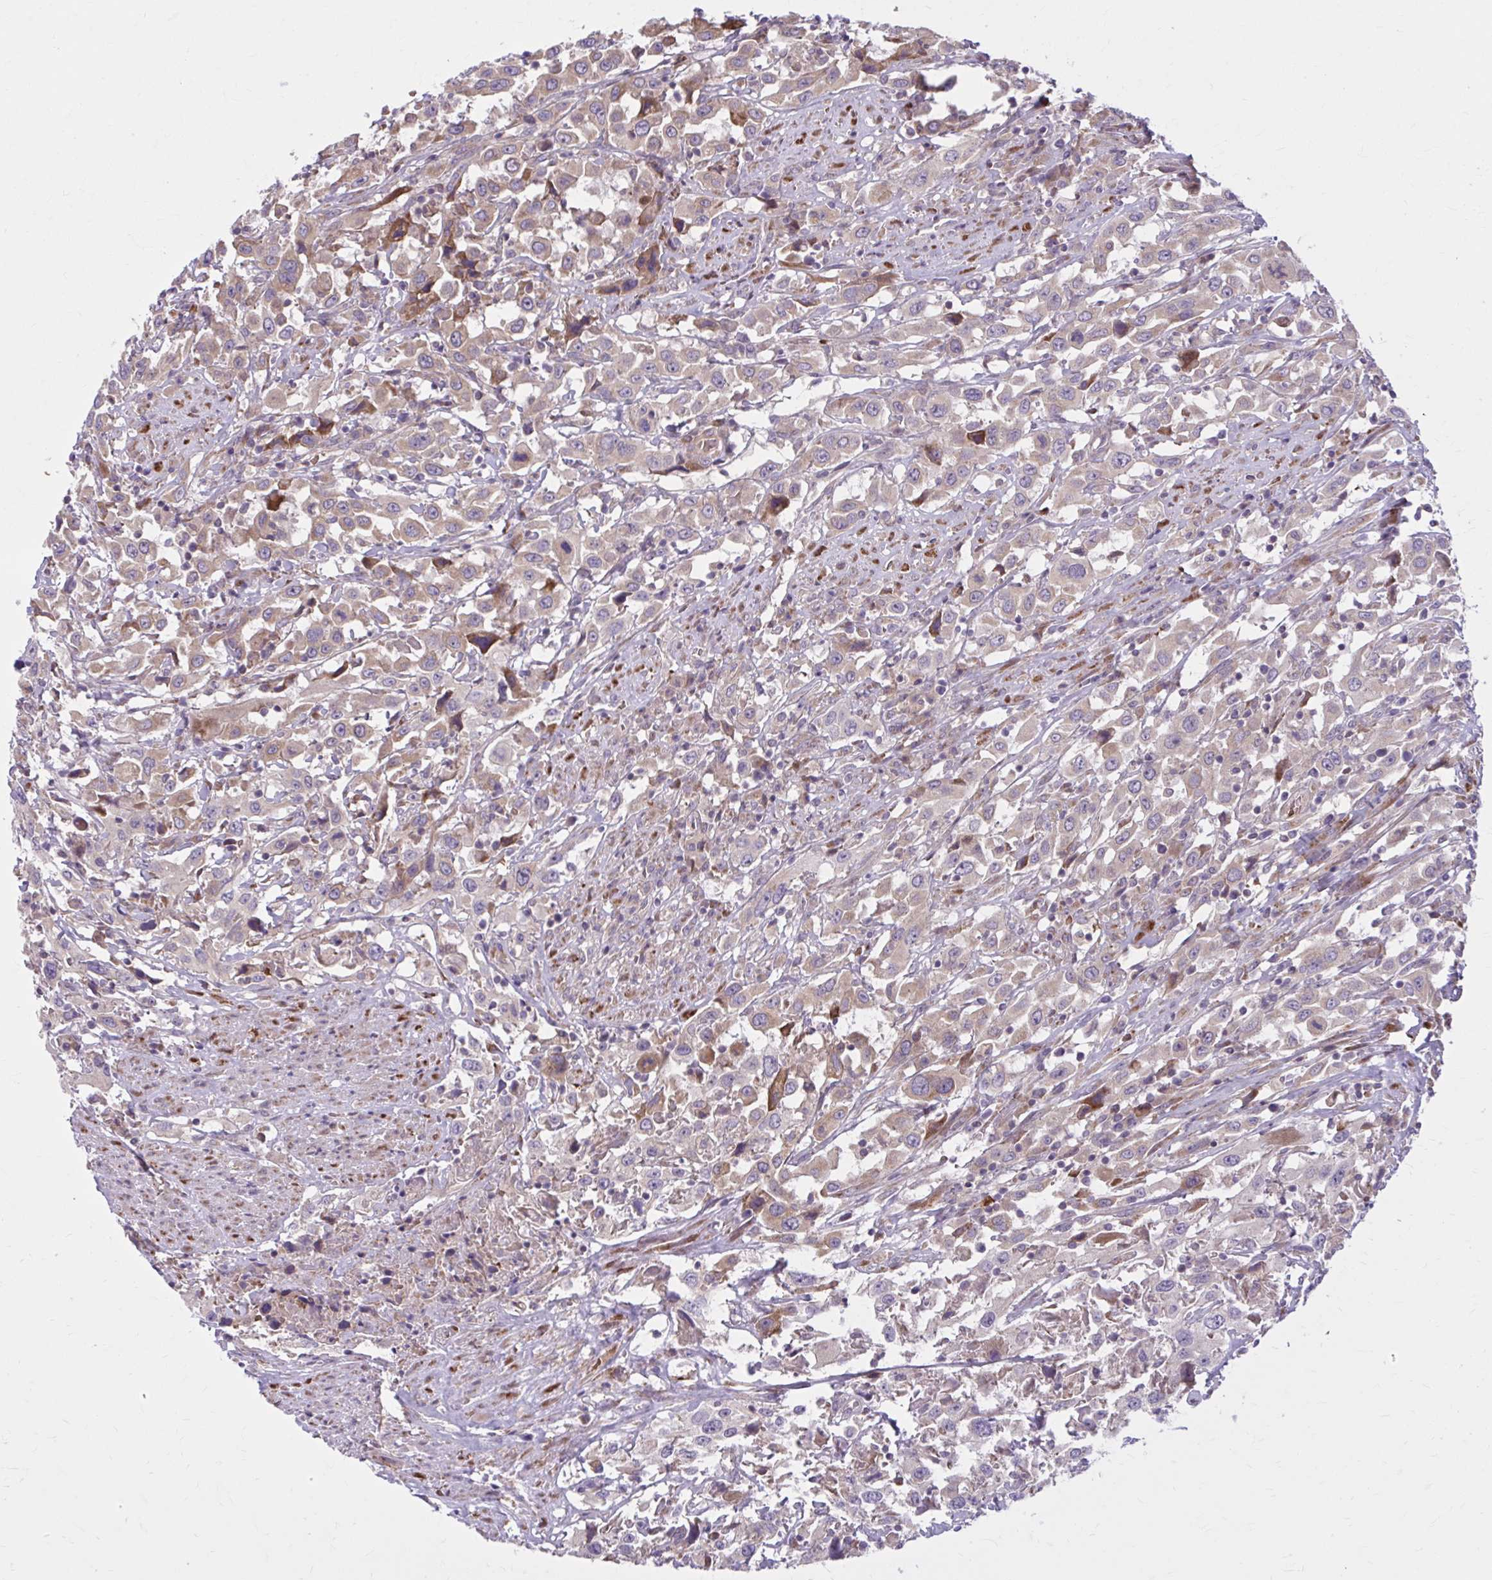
{"staining": {"intensity": "moderate", "quantity": "<25%", "location": "cytoplasmic/membranous"}, "tissue": "urothelial cancer", "cell_type": "Tumor cells", "image_type": "cancer", "snomed": [{"axis": "morphology", "description": "Urothelial carcinoma, High grade"}, {"axis": "topography", "description": "Urinary bladder"}], "caption": "DAB (3,3'-diaminobenzidine) immunohistochemical staining of high-grade urothelial carcinoma reveals moderate cytoplasmic/membranous protein staining in approximately <25% of tumor cells.", "gene": "SNF8", "patient": {"sex": "male", "age": 61}}